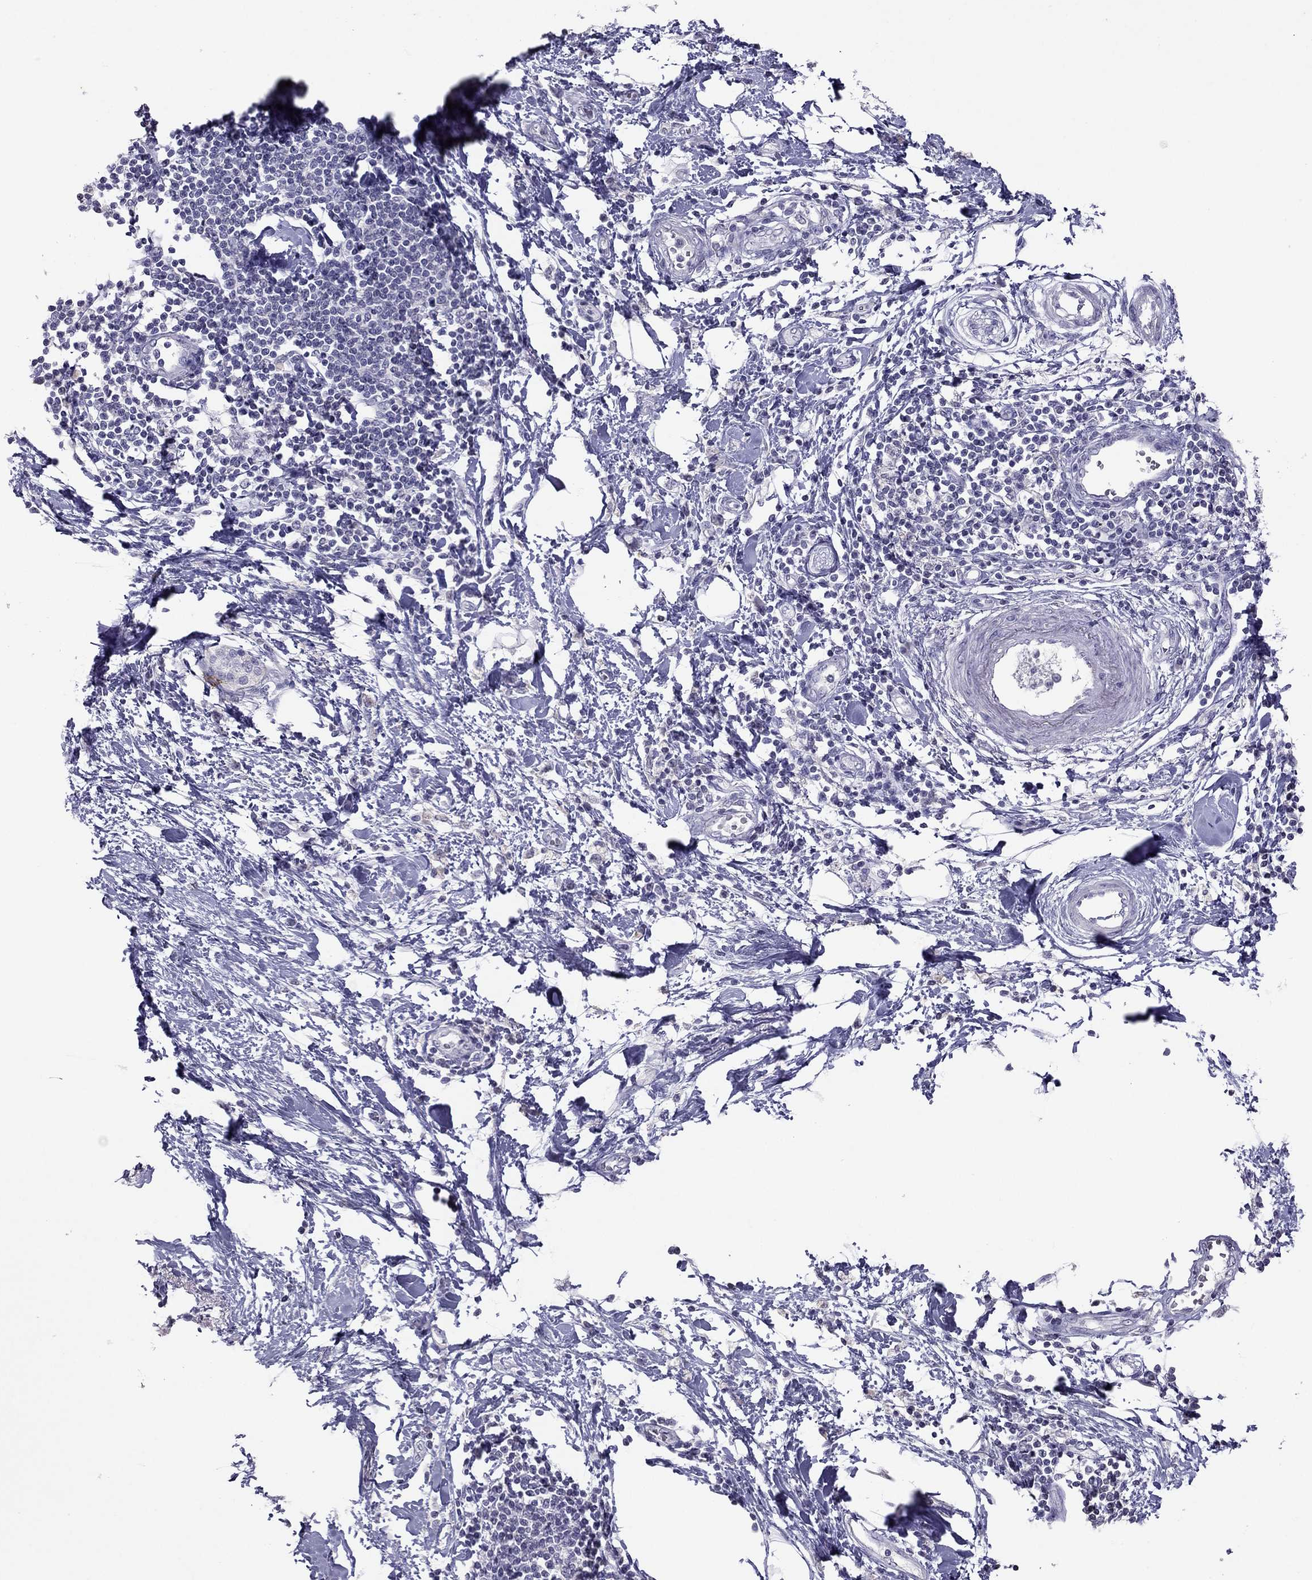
{"staining": {"intensity": "negative", "quantity": "none", "location": "none"}, "tissue": "pancreatic cancer", "cell_type": "Tumor cells", "image_type": "cancer", "snomed": [{"axis": "morphology", "description": "Normal tissue, NOS"}, {"axis": "morphology", "description": "Adenocarcinoma, NOS"}, {"axis": "topography", "description": "Pancreas"}, {"axis": "topography", "description": "Duodenum"}], "caption": "Tumor cells show no significant expression in pancreatic cancer (adenocarcinoma). (DAB (3,3'-diaminobenzidine) IHC with hematoxylin counter stain).", "gene": "RGS8", "patient": {"sex": "female", "age": 60}}